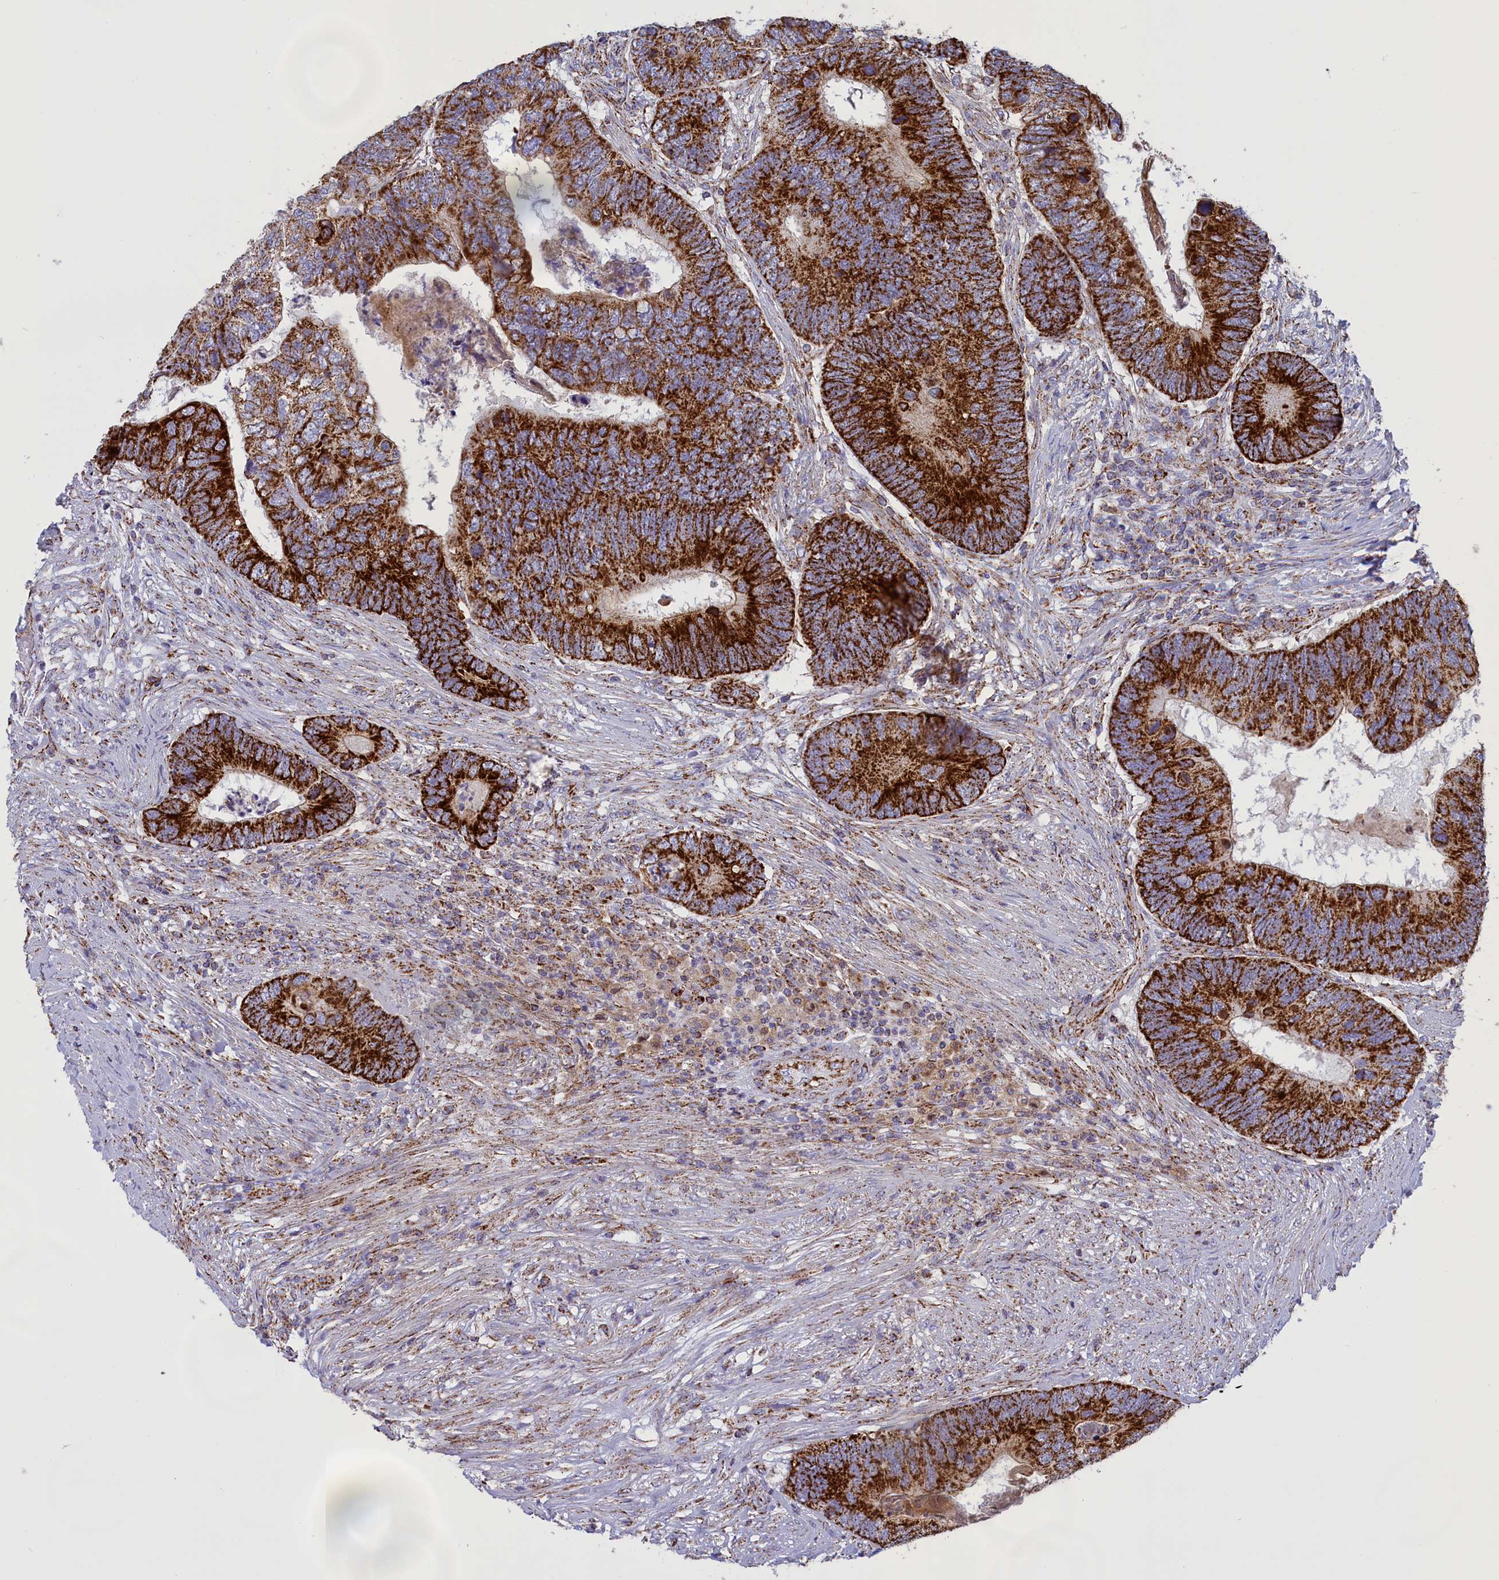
{"staining": {"intensity": "strong", "quantity": ">75%", "location": "cytoplasmic/membranous"}, "tissue": "colorectal cancer", "cell_type": "Tumor cells", "image_type": "cancer", "snomed": [{"axis": "morphology", "description": "Adenocarcinoma, NOS"}, {"axis": "topography", "description": "Colon"}], "caption": "A brown stain highlights strong cytoplasmic/membranous positivity of a protein in human colorectal cancer tumor cells. Using DAB (3,3'-diaminobenzidine) (brown) and hematoxylin (blue) stains, captured at high magnification using brightfield microscopy.", "gene": "ISOC2", "patient": {"sex": "female", "age": 67}}